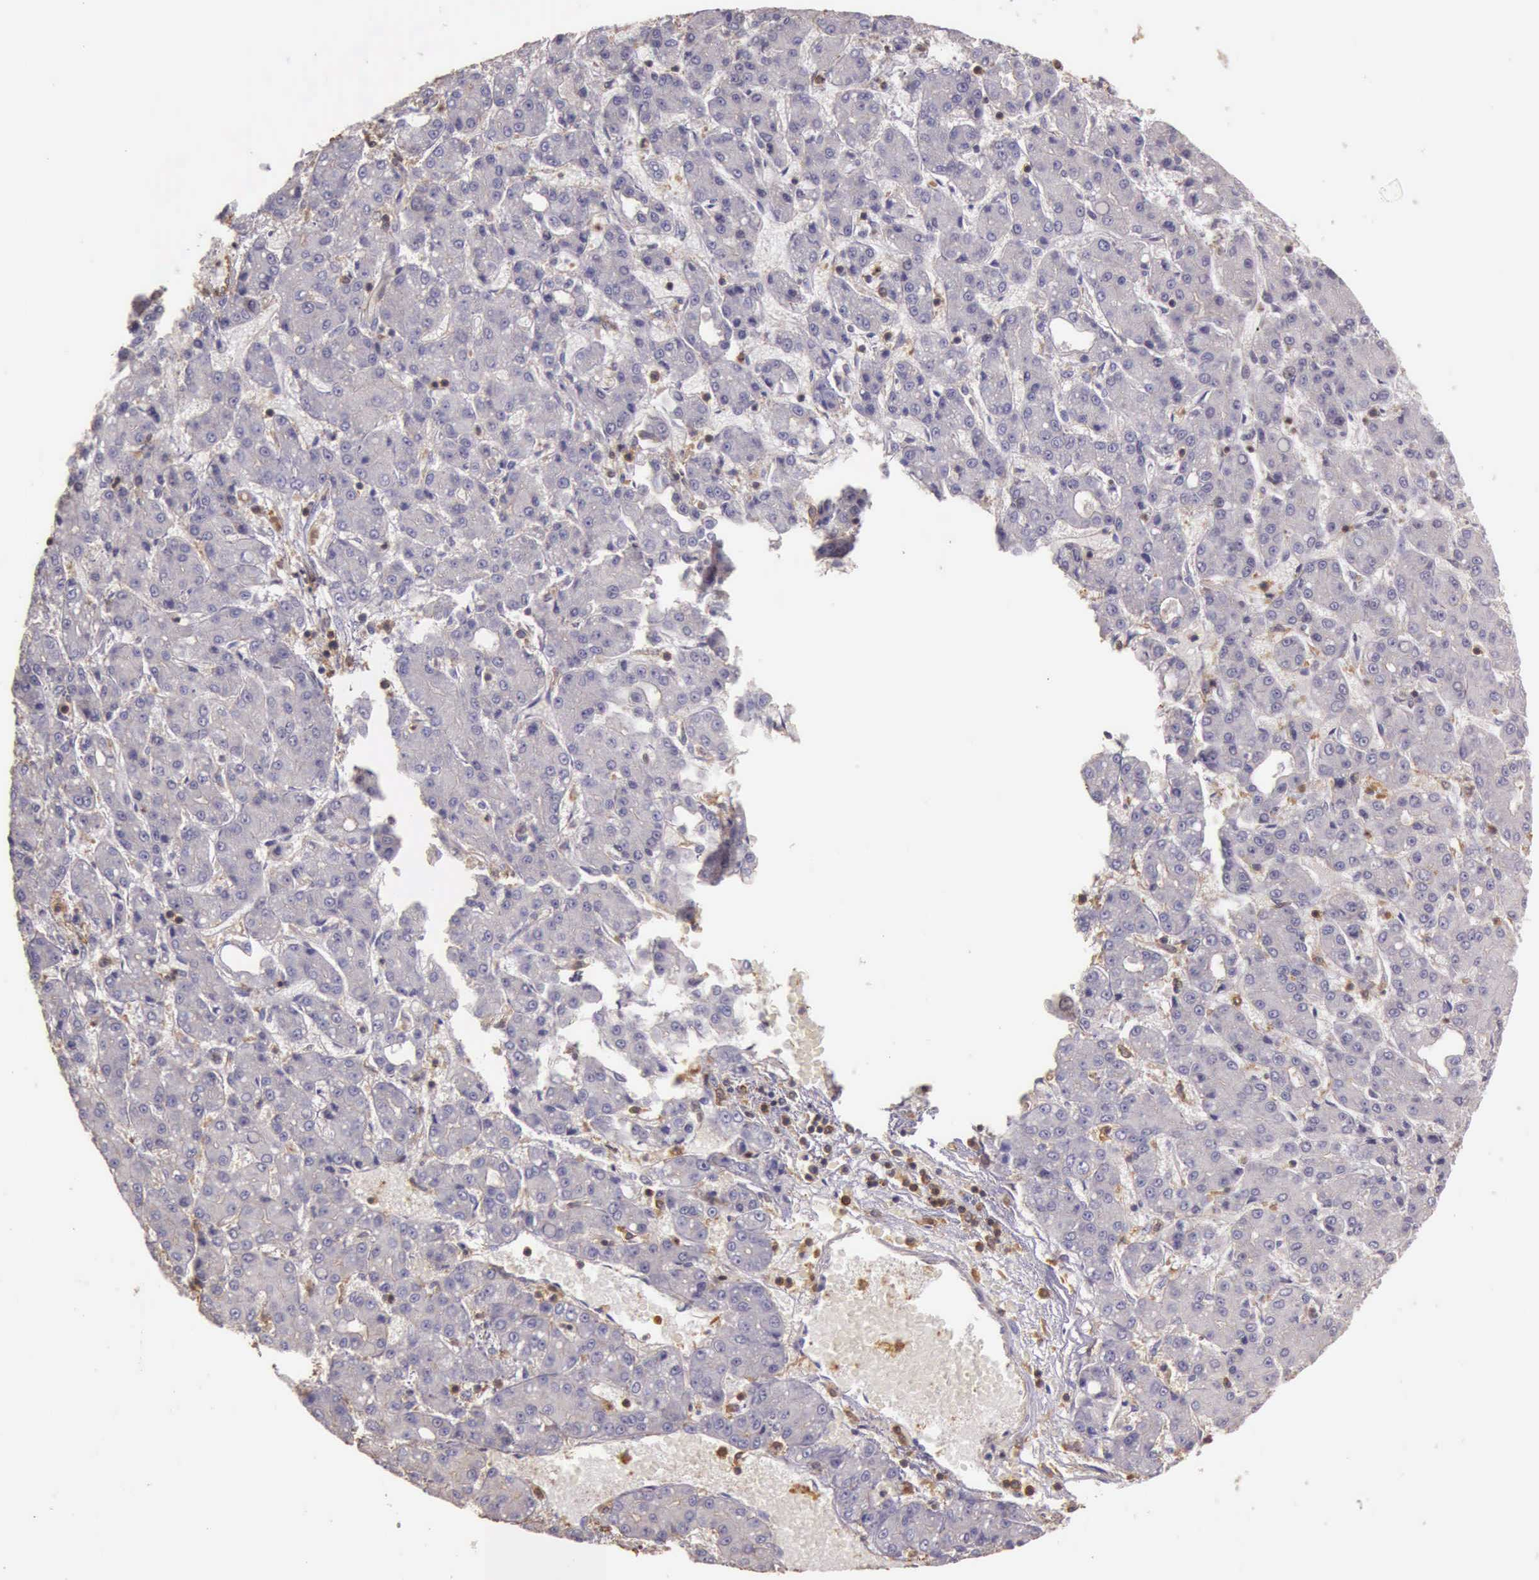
{"staining": {"intensity": "negative", "quantity": "none", "location": "none"}, "tissue": "liver cancer", "cell_type": "Tumor cells", "image_type": "cancer", "snomed": [{"axis": "morphology", "description": "Carcinoma, Hepatocellular, NOS"}, {"axis": "topography", "description": "Liver"}], "caption": "This is a photomicrograph of IHC staining of hepatocellular carcinoma (liver), which shows no positivity in tumor cells.", "gene": "ARHGAP4", "patient": {"sex": "male", "age": 69}}